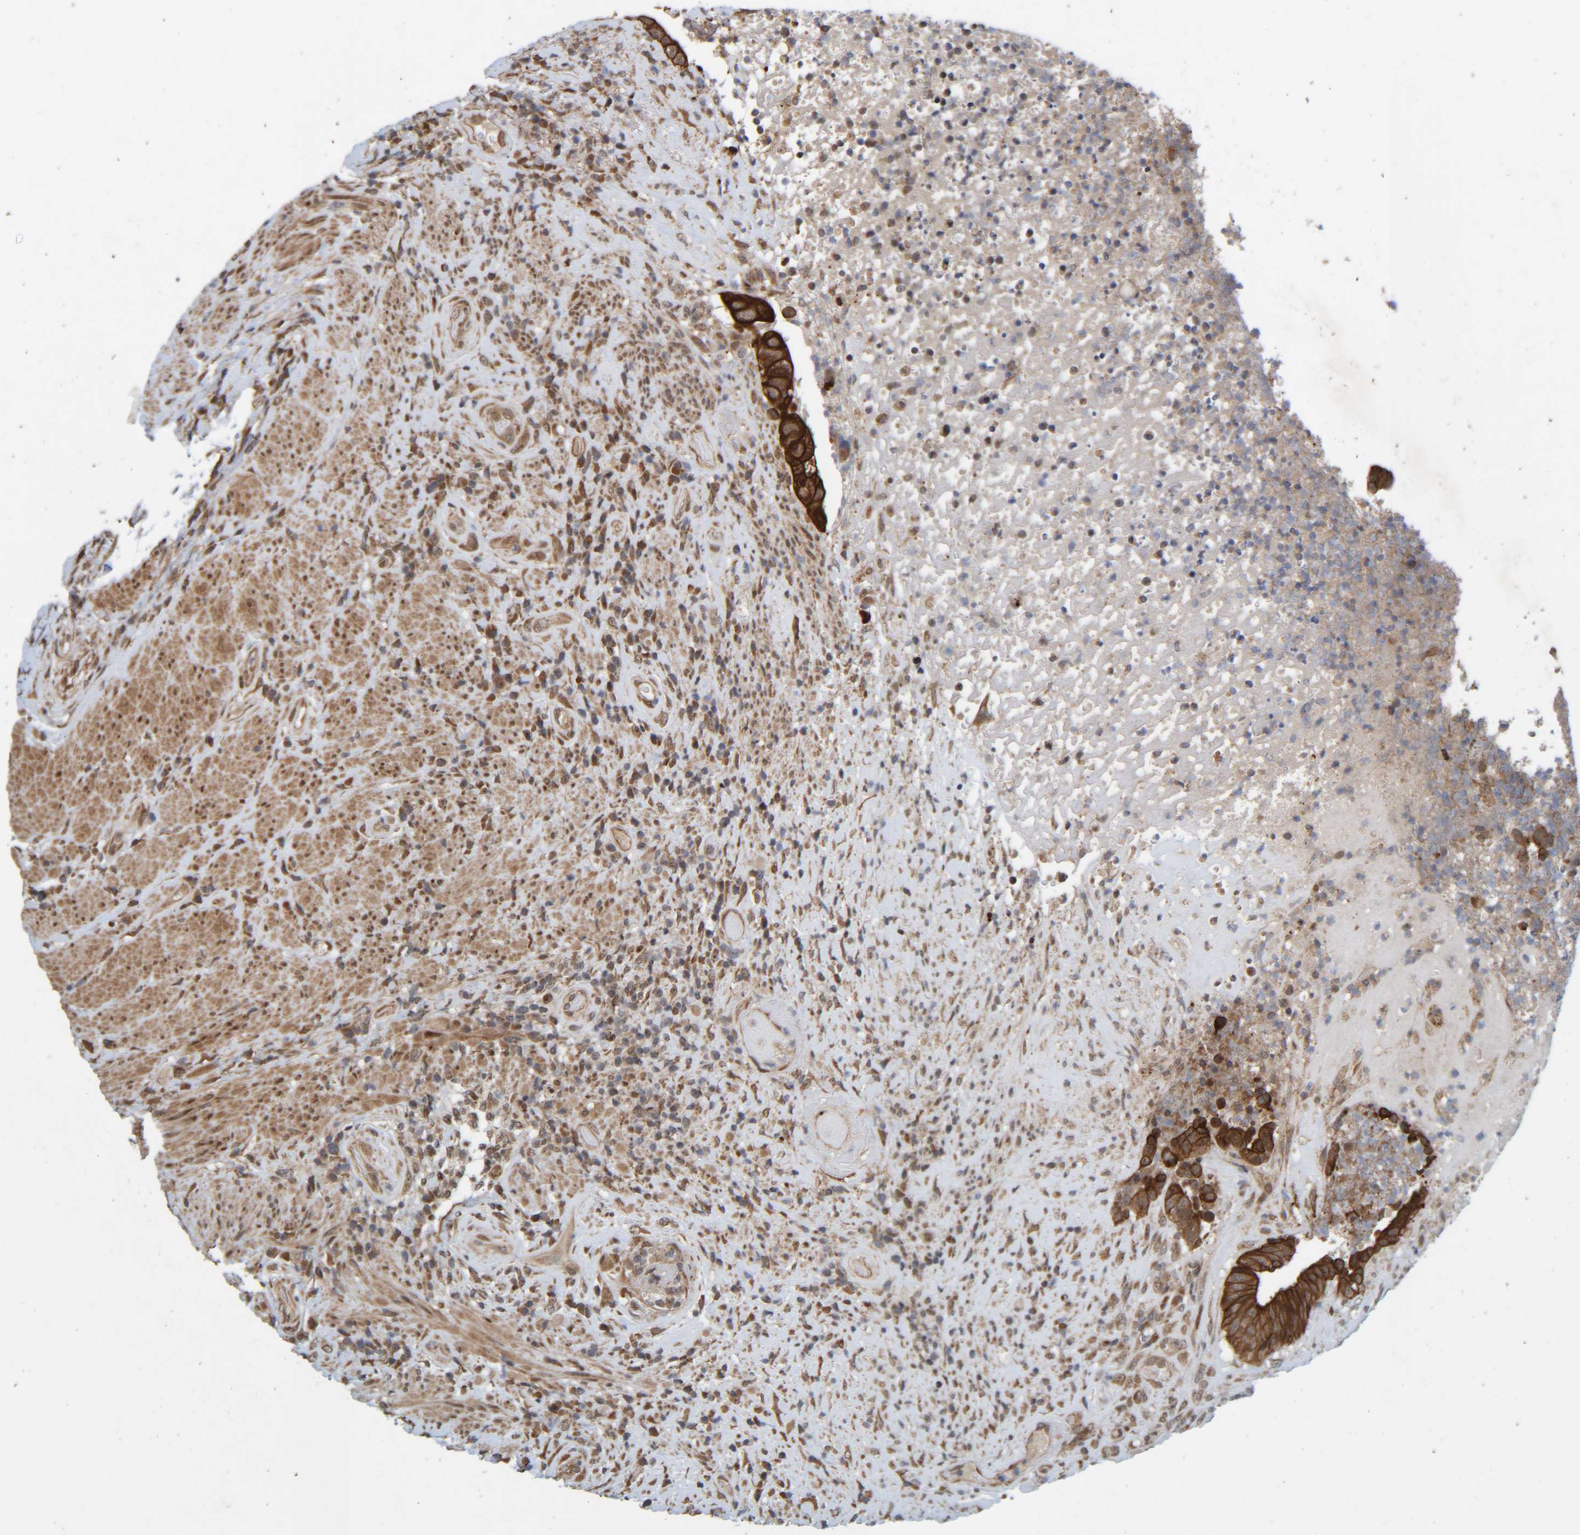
{"staining": {"intensity": "strong", "quantity": ">75%", "location": "cytoplasmic/membranous"}, "tissue": "colorectal cancer", "cell_type": "Tumor cells", "image_type": "cancer", "snomed": [{"axis": "morphology", "description": "Adenocarcinoma, NOS"}, {"axis": "topography", "description": "Rectum"}], "caption": "A brown stain labels strong cytoplasmic/membranous expression of a protein in colorectal cancer (adenocarcinoma) tumor cells.", "gene": "CCDC57", "patient": {"sex": "male", "age": 72}}